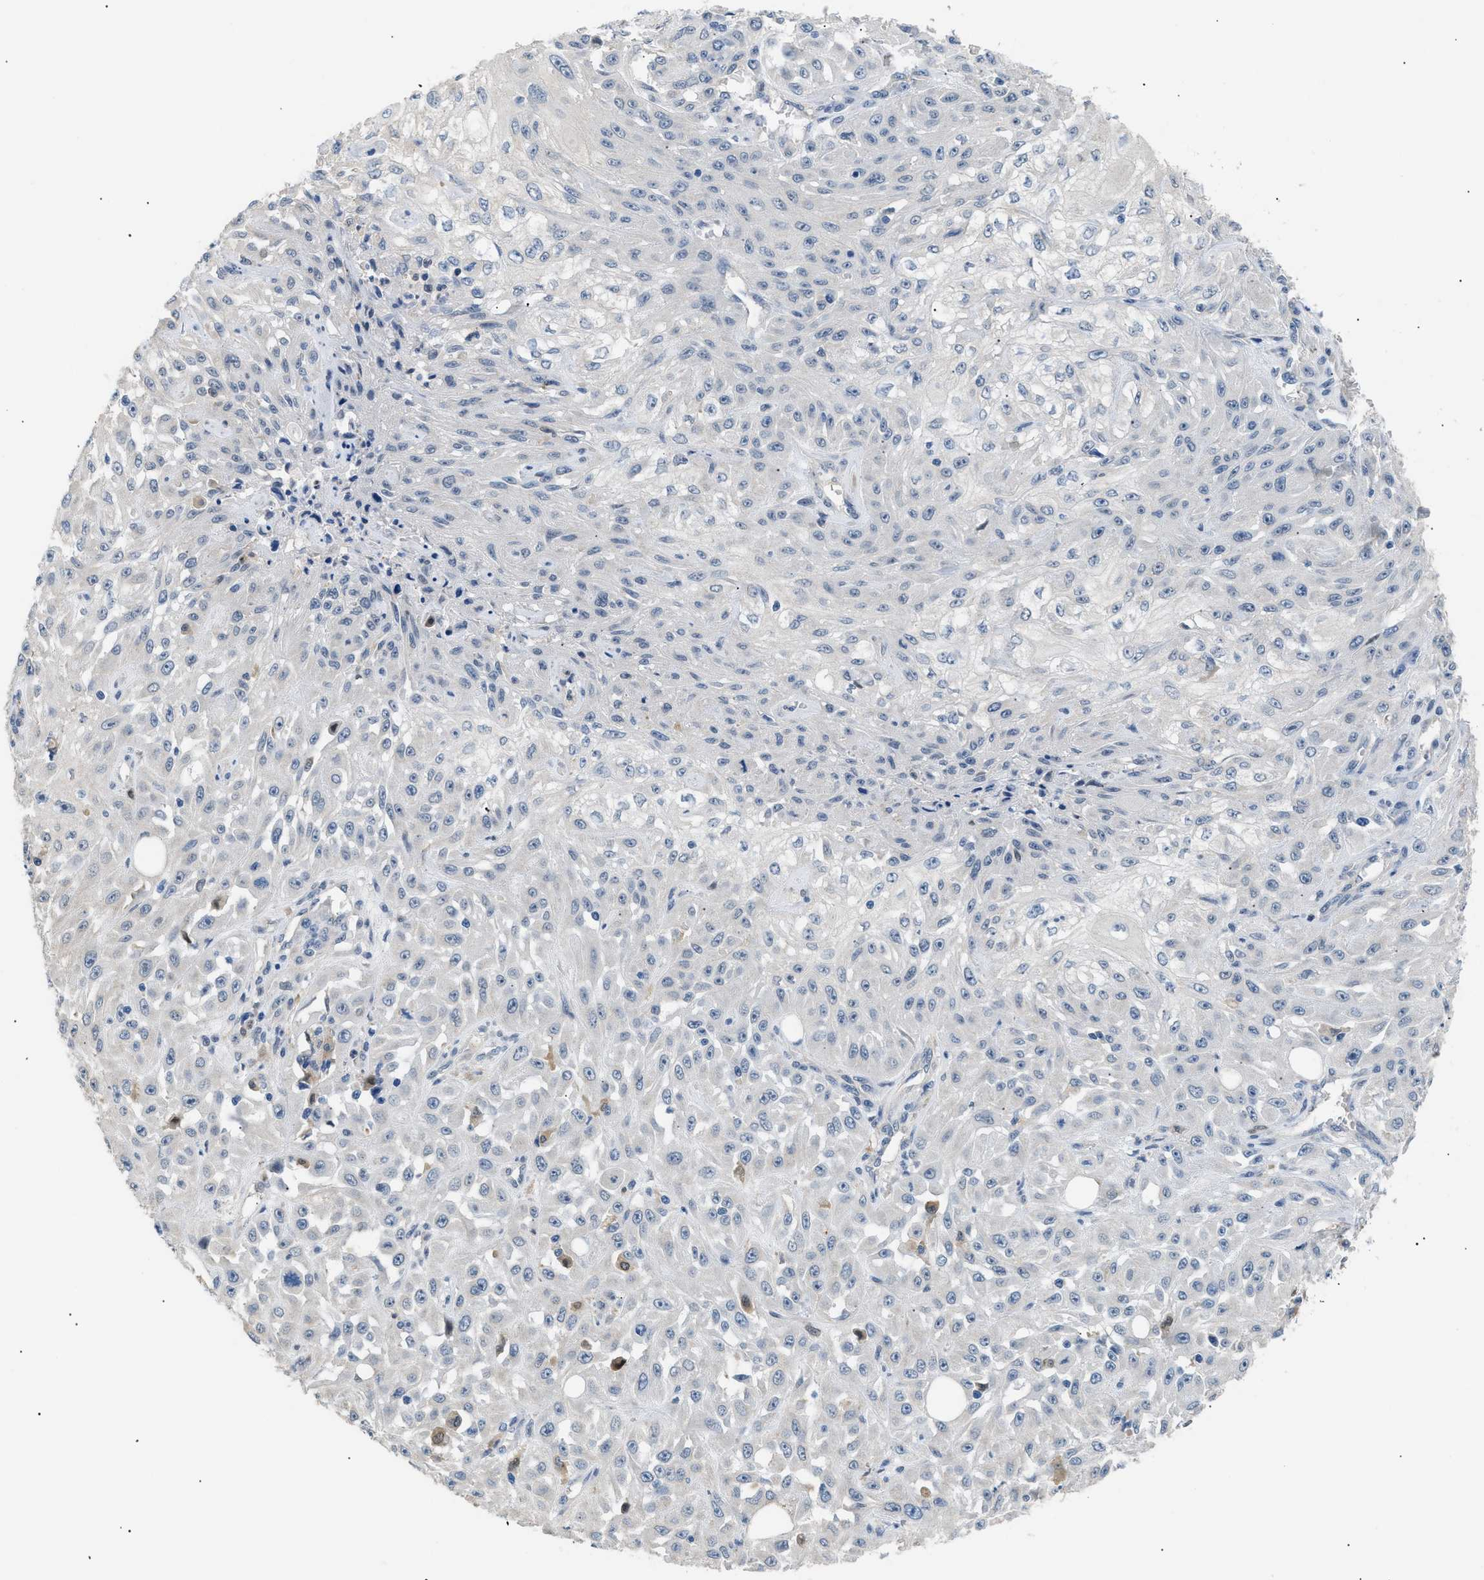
{"staining": {"intensity": "negative", "quantity": "none", "location": "none"}, "tissue": "skin cancer", "cell_type": "Tumor cells", "image_type": "cancer", "snomed": [{"axis": "morphology", "description": "Squamous cell carcinoma, NOS"}, {"axis": "morphology", "description": "Squamous cell carcinoma, metastatic, NOS"}, {"axis": "topography", "description": "Skin"}, {"axis": "topography", "description": "Lymph node"}], "caption": "This micrograph is of skin cancer stained with immunohistochemistry to label a protein in brown with the nuclei are counter-stained blue. There is no expression in tumor cells.", "gene": "AKR1A1", "patient": {"sex": "male", "age": 75}}